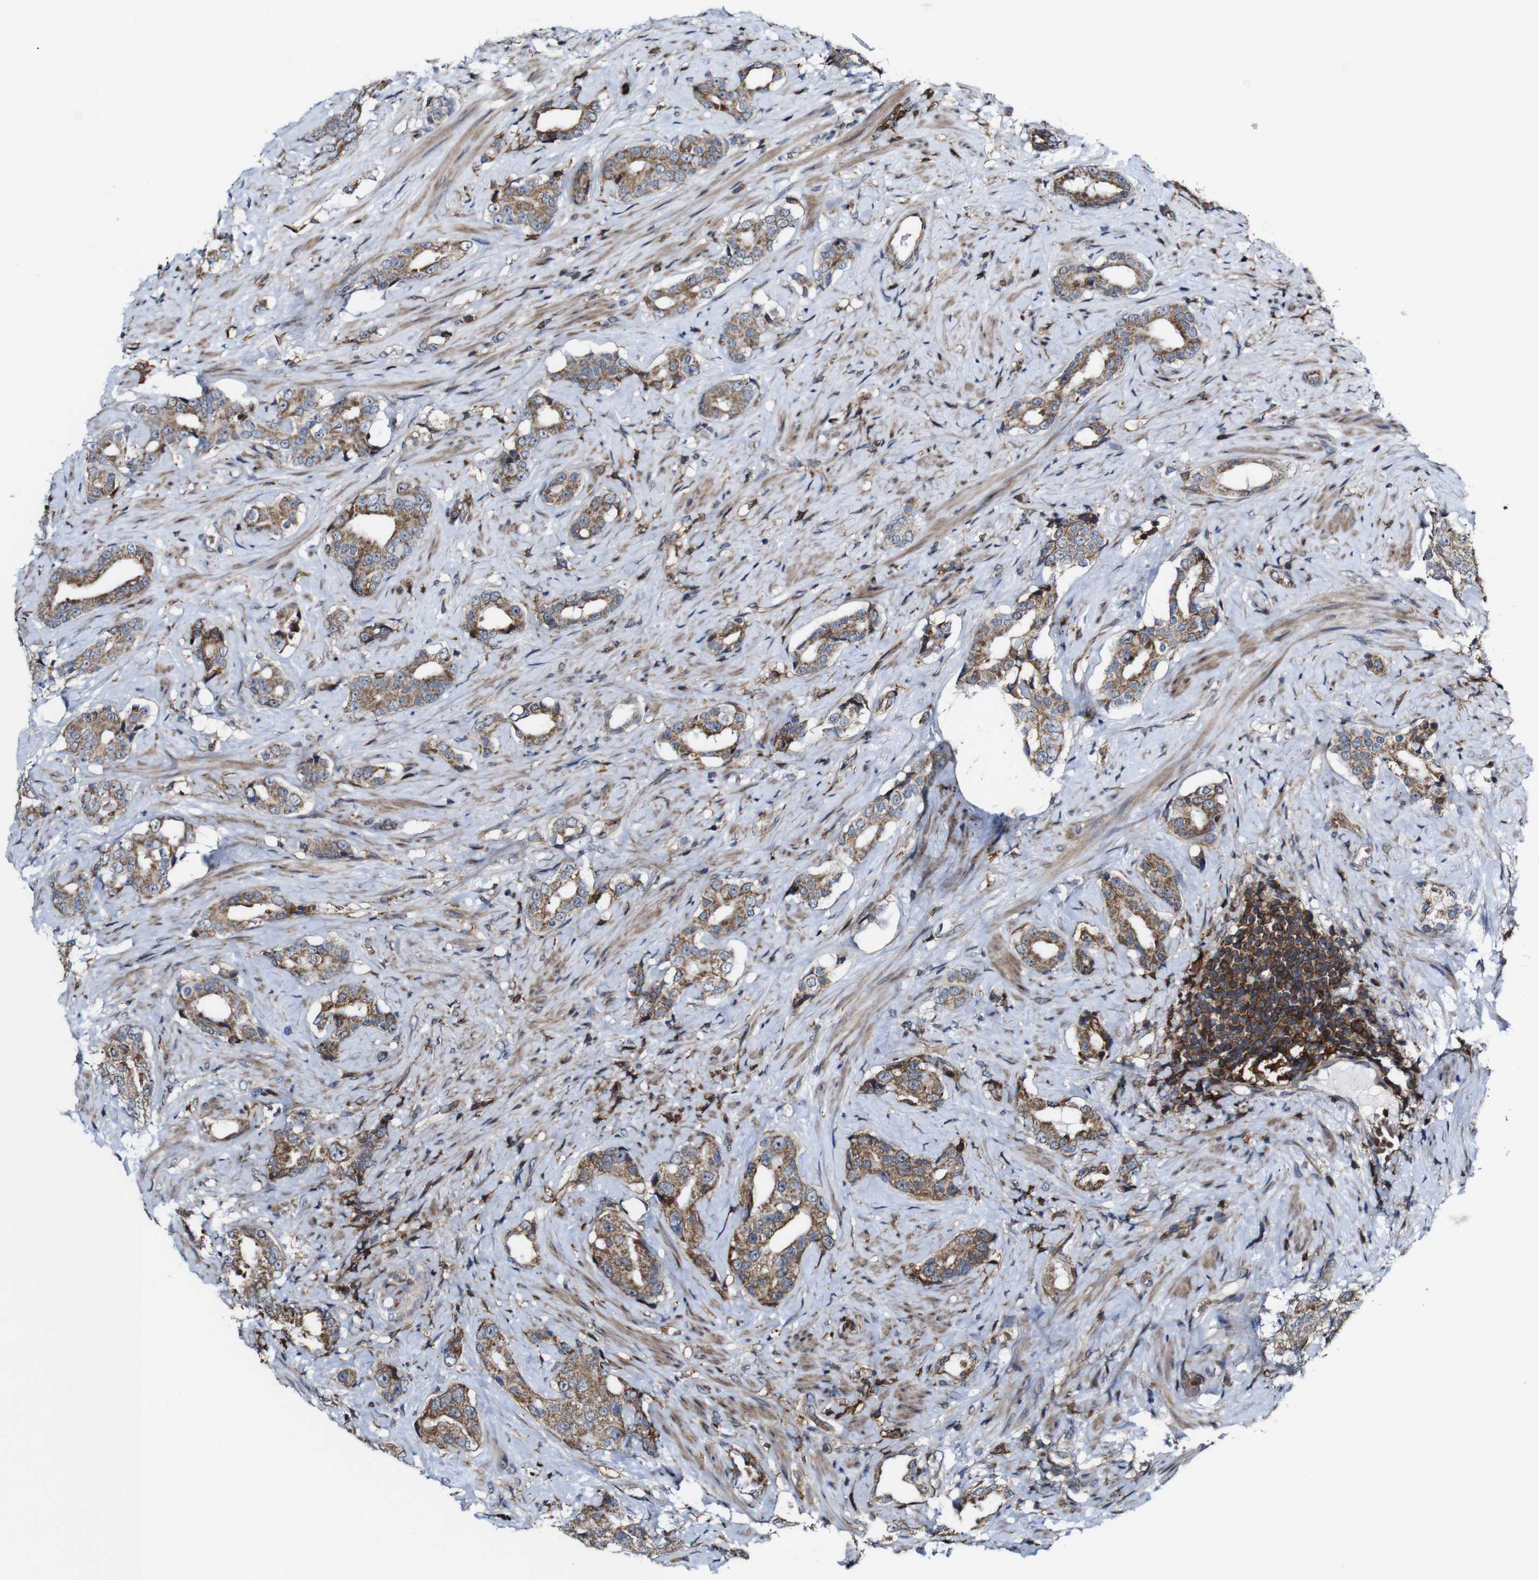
{"staining": {"intensity": "moderate", "quantity": ">75%", "location": "cytoplasmic/membranous"}, "tissue": "prostate cancer", "cell_type": "Tumor cells", "image_type": "cancer", "snomed": [{"axis": "morphology", "description": "Adenocarcinoma, High grade"}, {"axis": "topography", "description": "Prostate"}], "caption": "An IHC image of tumor tissue is shown. Protein staining in brown highlights moderate cytoplasmic/membranous positivity in prostate cancer (adenocarcinoma (high-grade)) within tumor cells. (DAB (3,3'-diaminobenzidine) IHC, brown staining for protein, blue staining for nuclei).", "gene": "JAK2", "patient": {"sex": "male", "age": 71}}